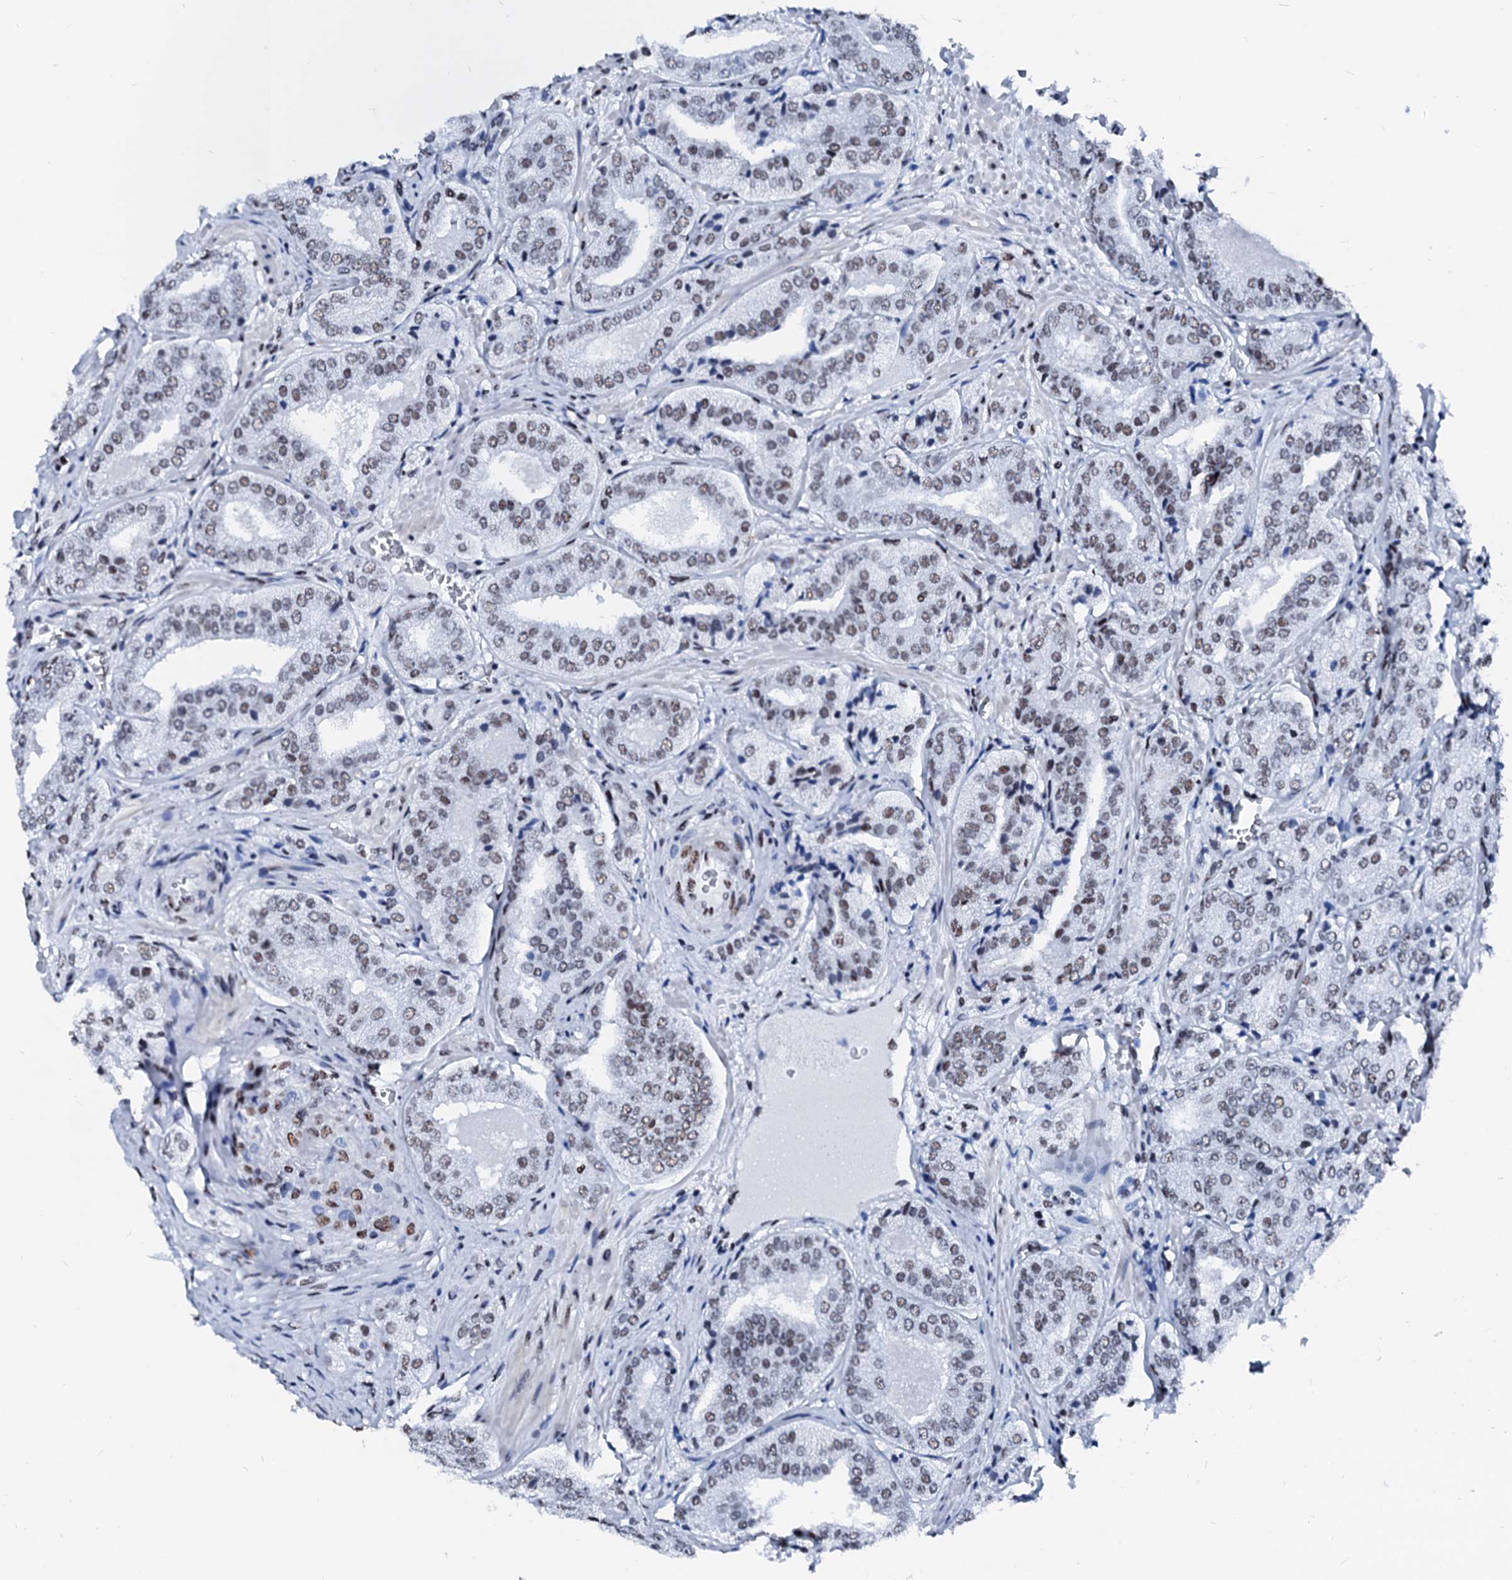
{"staining": {"intensity": "weak", "quantity": "25%-75%", "location": "nuclear"}, "tissue": "prostate cancer", "cell_type": "Tumor cells", "image_type": "cancer", "snomed": [{"axis": "morphology", "description": "Adenocarcinoma, High grade"}, {"axis": "topography", "description": "Prostate"}], "caption": "Protein expression analysis of human prostate cancer reveals weak nuclear expression in approximately 25%-75% of tumor cells.", "gene": "RALY", "patient": {"sex": "male", "age": 71}}